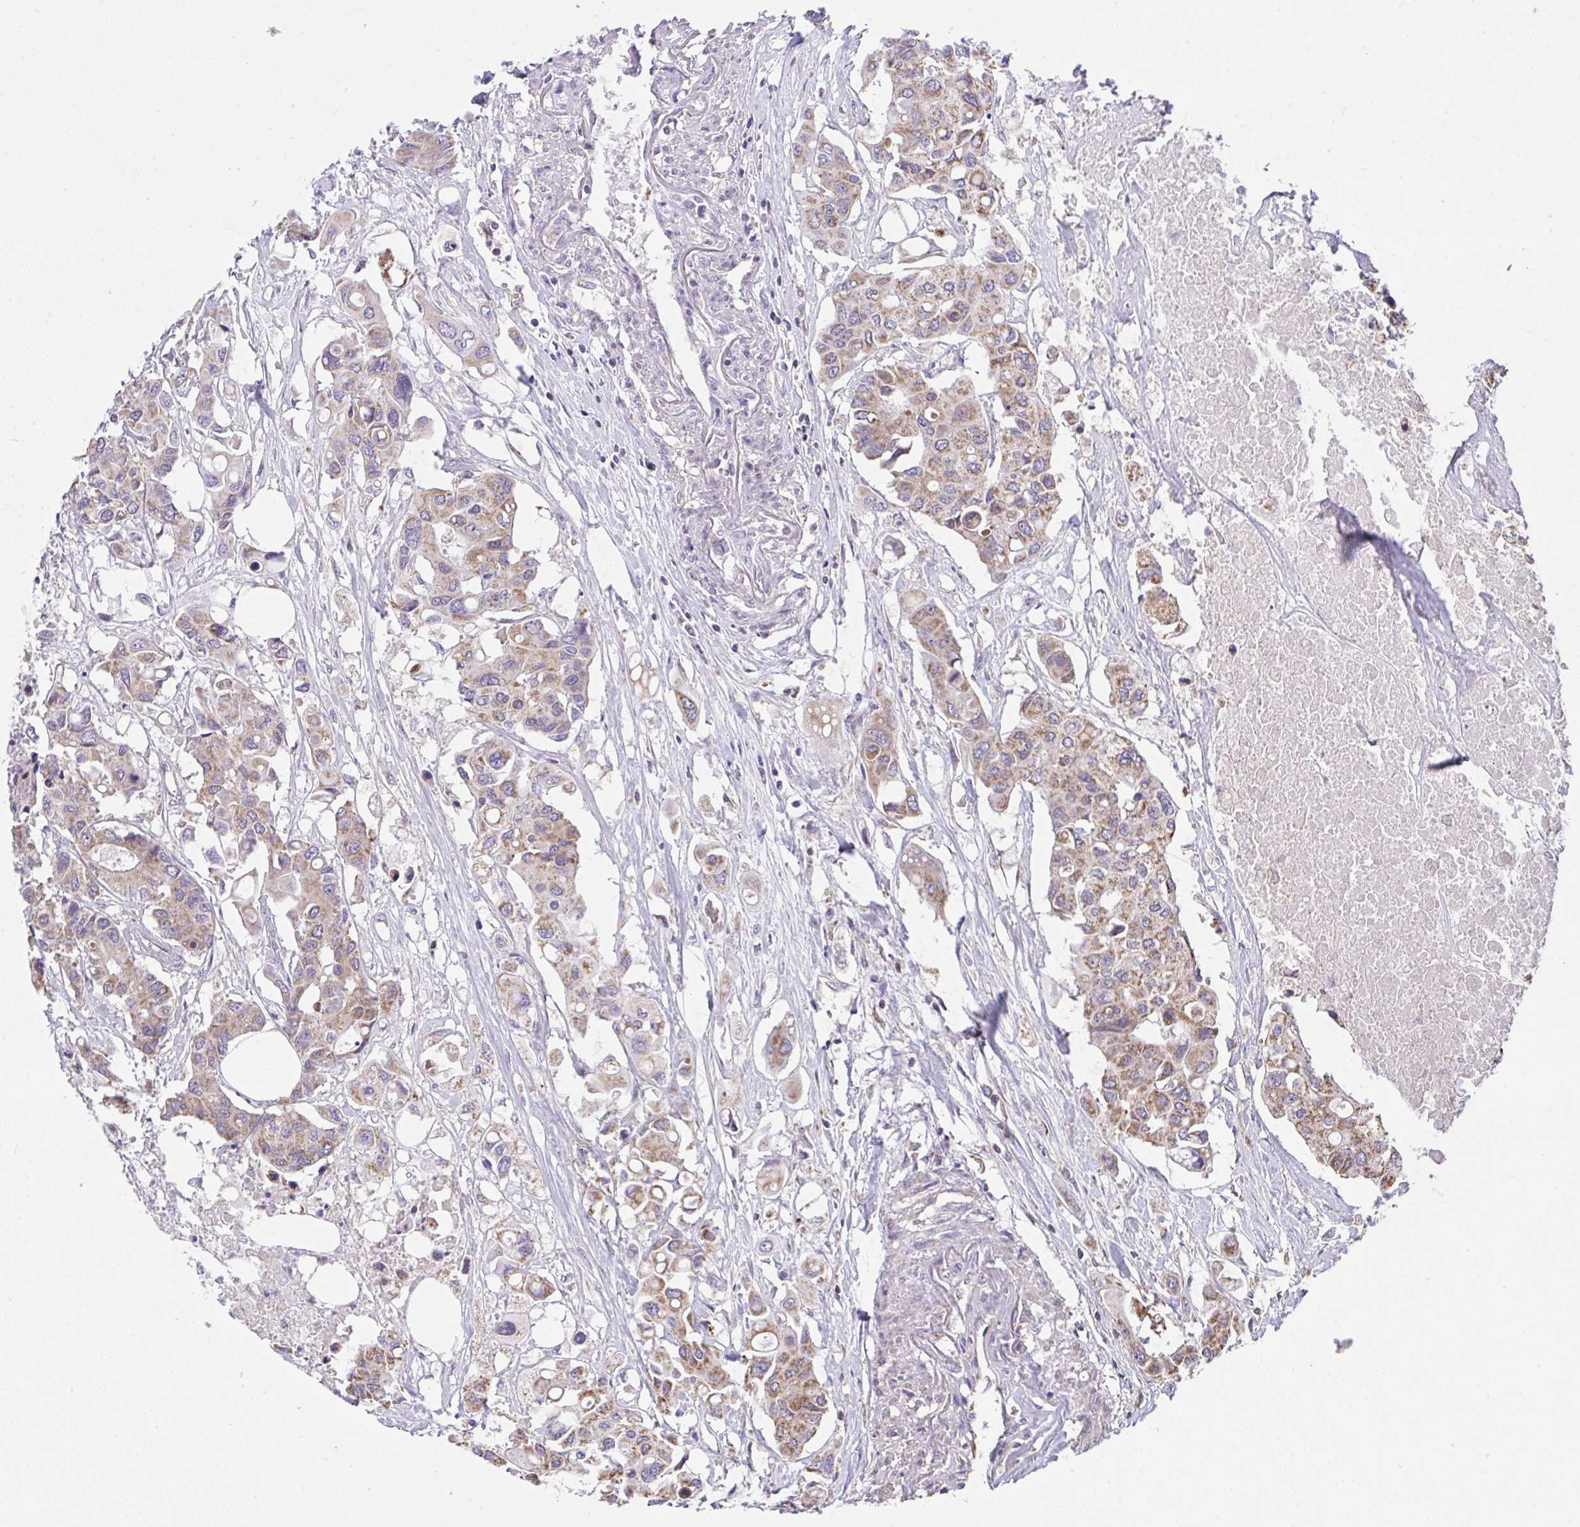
{"staining": {"intensity": "weak", "quantity": ">75%", "location": "cytoplasmic/membranous"}, "tissue": "colorectal cancer", "cell_type": "Tumor cells", "image_type": "cancer", "snomed": [{"axis": "morphology", "description": "Adenocarcinoma, NOS"}, {"axis": "topography", "description": "Colon"}], "caption": "Protein expression analysis of colorectal cancer displays weak cytoplasmic/membranous expression in approximately >75% of tumor cells. The staining was performed using DAB to visualize the protein expression in brown, while the nuclei were stained in blue with hematoxylin (Magnification: 20x).", "gene": "PPM1H", "patient": {"sex": "male", "age": 77}}